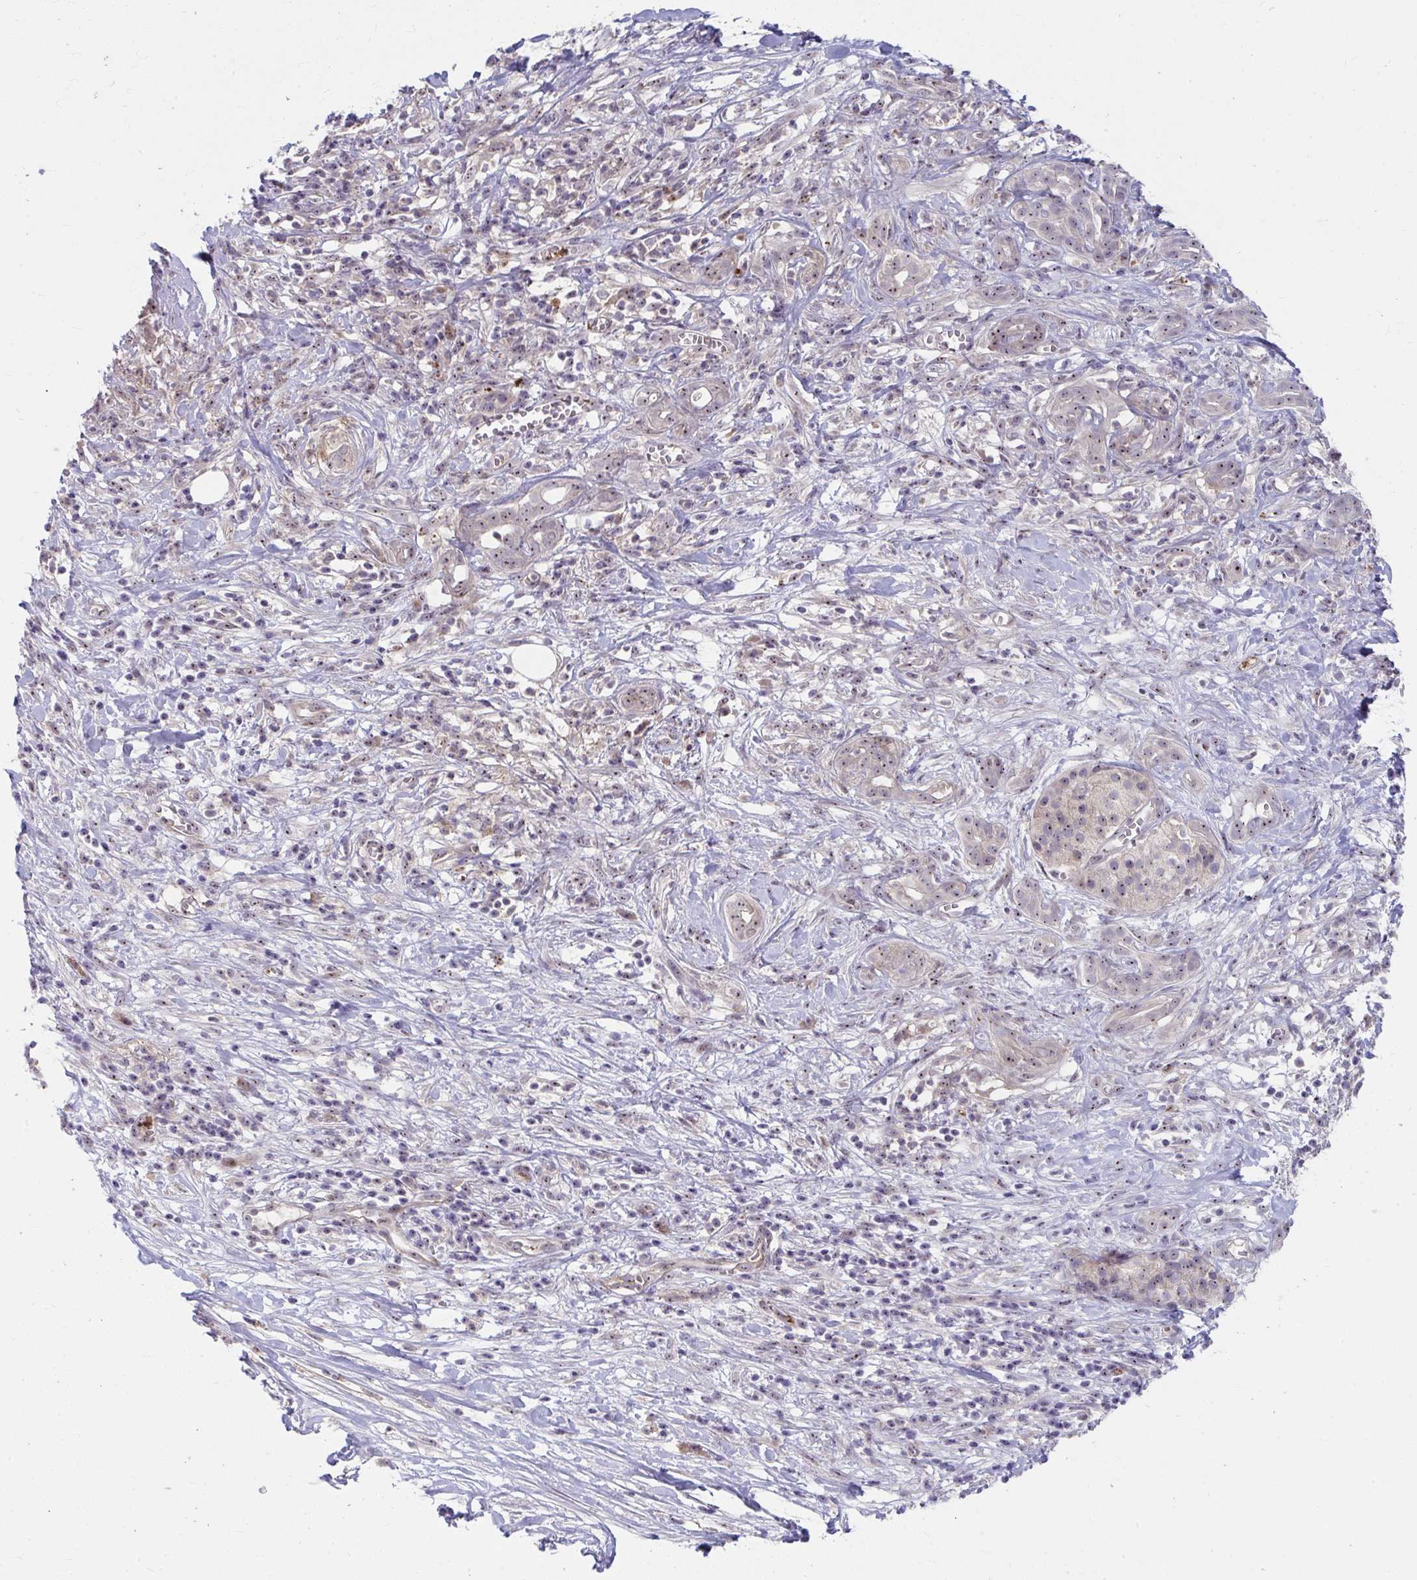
{"staining": {"intensity": "weak", "quantity": ">75%", "location": "nuclear"}, "tissue": "pancreatic cancer", "cell_type": "Tumor cells", "image_type": "cancer", "snomed": [{"axis": "morphology", "description": "Adenocarcinoma, NOS"}, {"axis": "topography", "description": "Pancreas"}], "caption": "Approximately >75% of tumor cells in human pancreatic adenocarcinoma demonstrate weak nuclear protein staining as visualized by brown immunohistochemical staining.", "gene": "MUS81", "patient": {"sex": "male", "age": 61}}